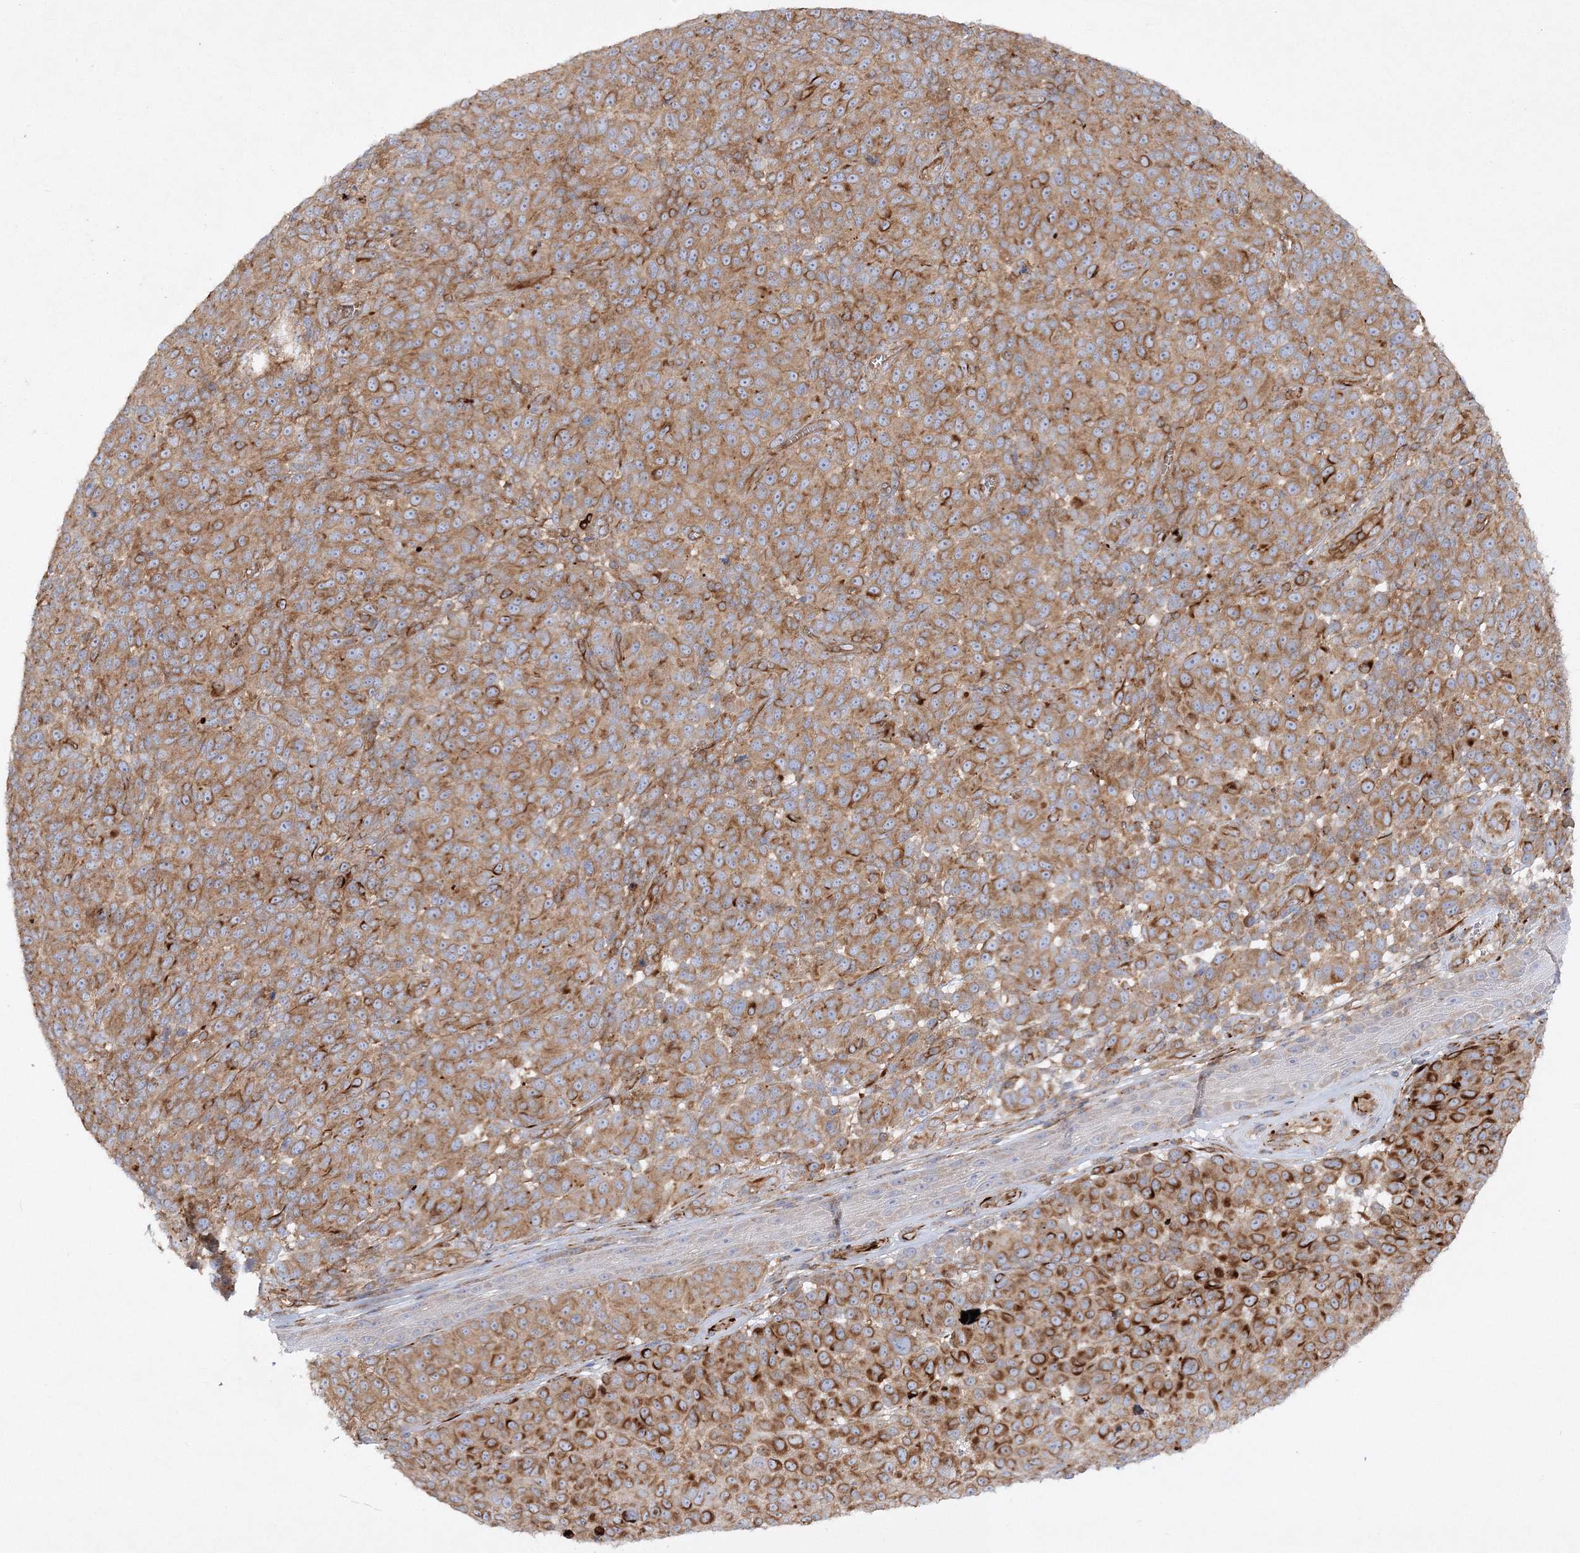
{"staining": {"intensity": "moderate", "quantity": ">75%", "location": "cytoplasmic/membranous"}, "tissue": "melanoma", "cell_type": "Tumor cells", "image_type": "cancer", "snomed": [{"axis": "morphology", "description": "Malignant melanoma, NOS"}, {"axis": "topography", "description": "Skin"}], "caption": "IHC (DAB (3,3'-diaminobenzidine)) staining of human malignant melanoma displays moderate cytoplasmic/membranous protein expression in about >75% of tumor cells.", "gene": "WDR37", "patient": {"sex": "male", "age": 49}}